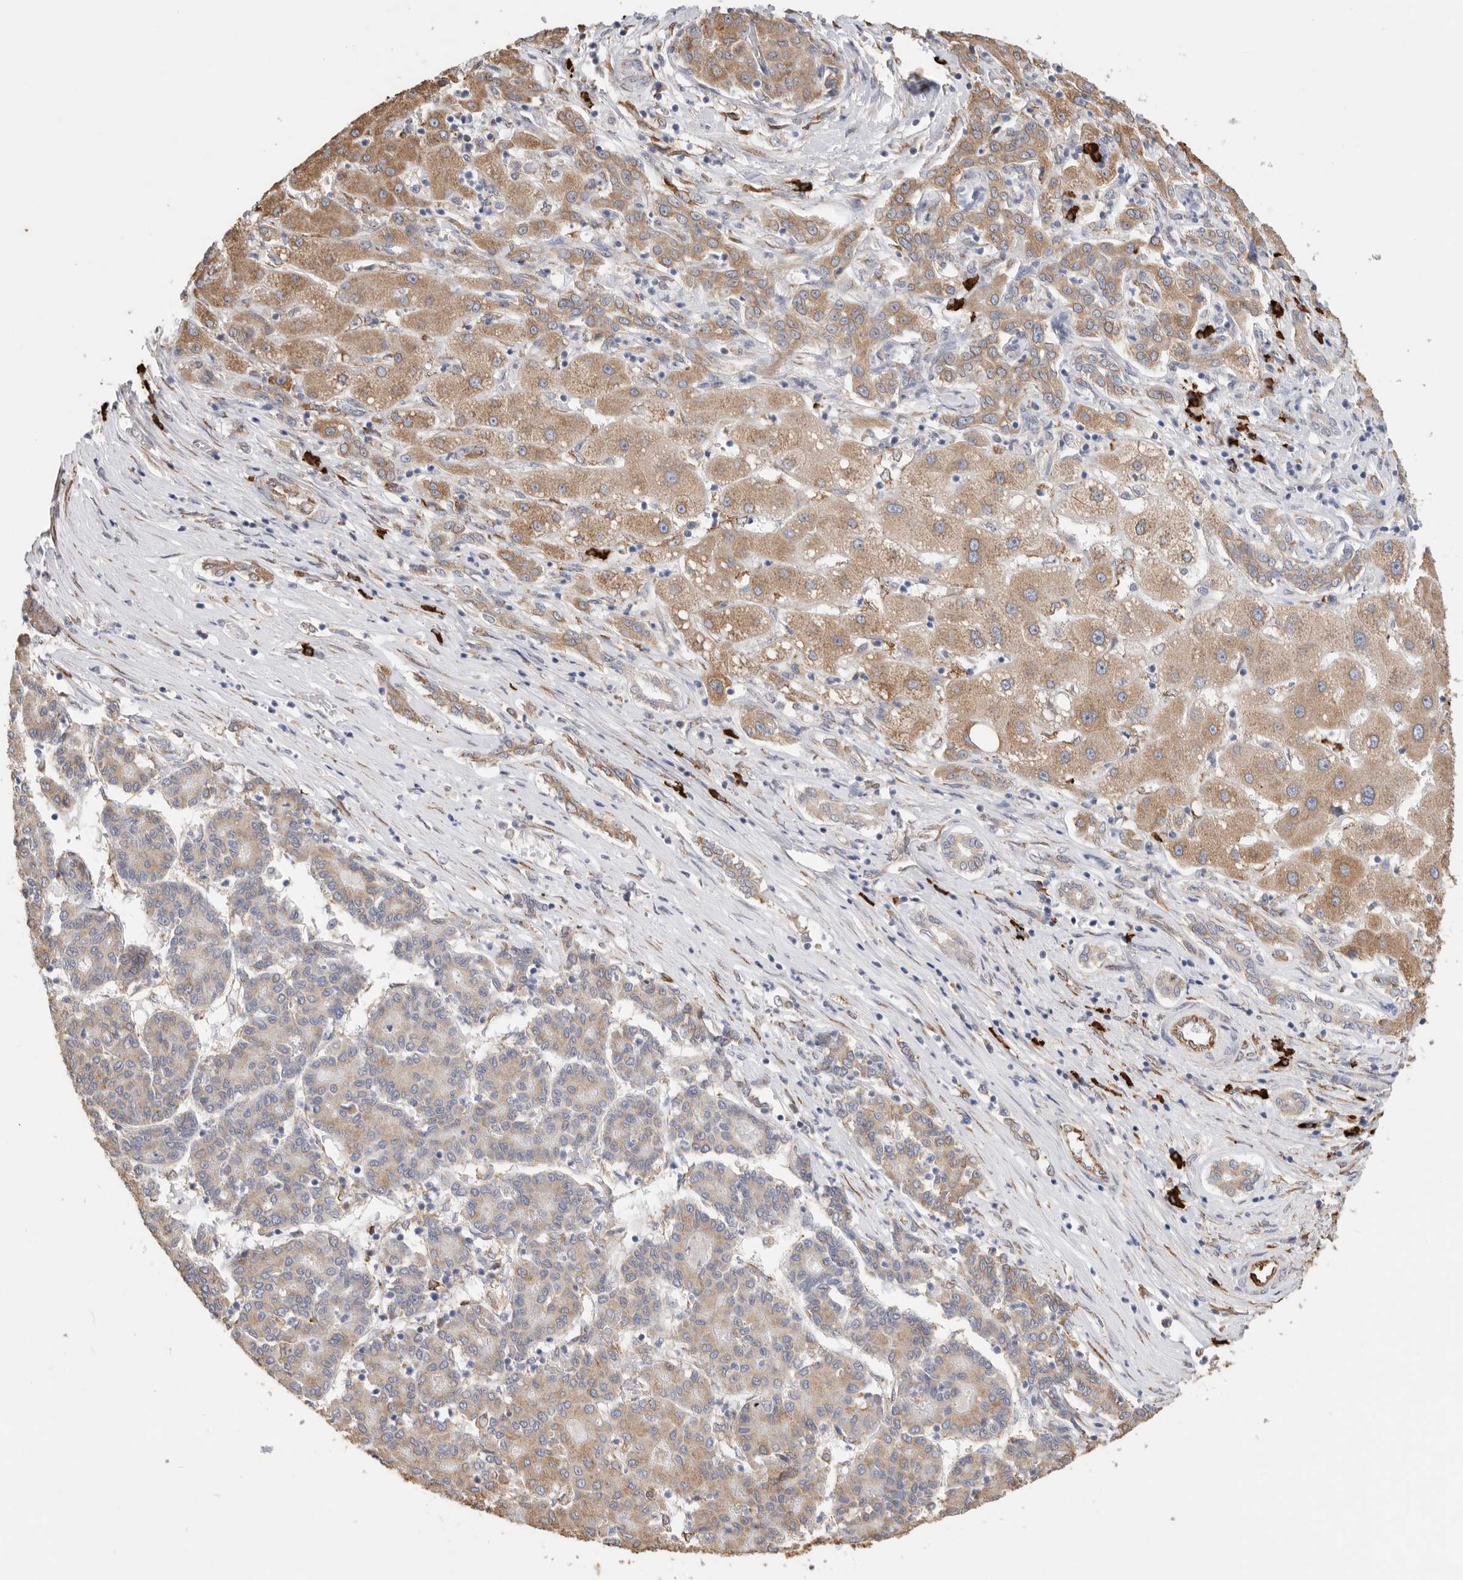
{"staining": {"intensity": "moderate", "quantity": "25%-75%", "location": "cytoplasmic/membranous"}, "tissue": "liver cancer", "cell_type": "Tumor cells", "image_type": "cancer", "snomed": [{"axis": "morphology", "description": "Carcinoma, Hepatocellular, NOS"}, {"axis": "topography", "description": "Liver"}], "caption": "An image of liver cancer stained for a protein demonstrates moderate cytoplasmic/membranous brown staining in tumor cells.", "gene": "BLOC1S5", "patient": {"sex": "male", "age": 65}}